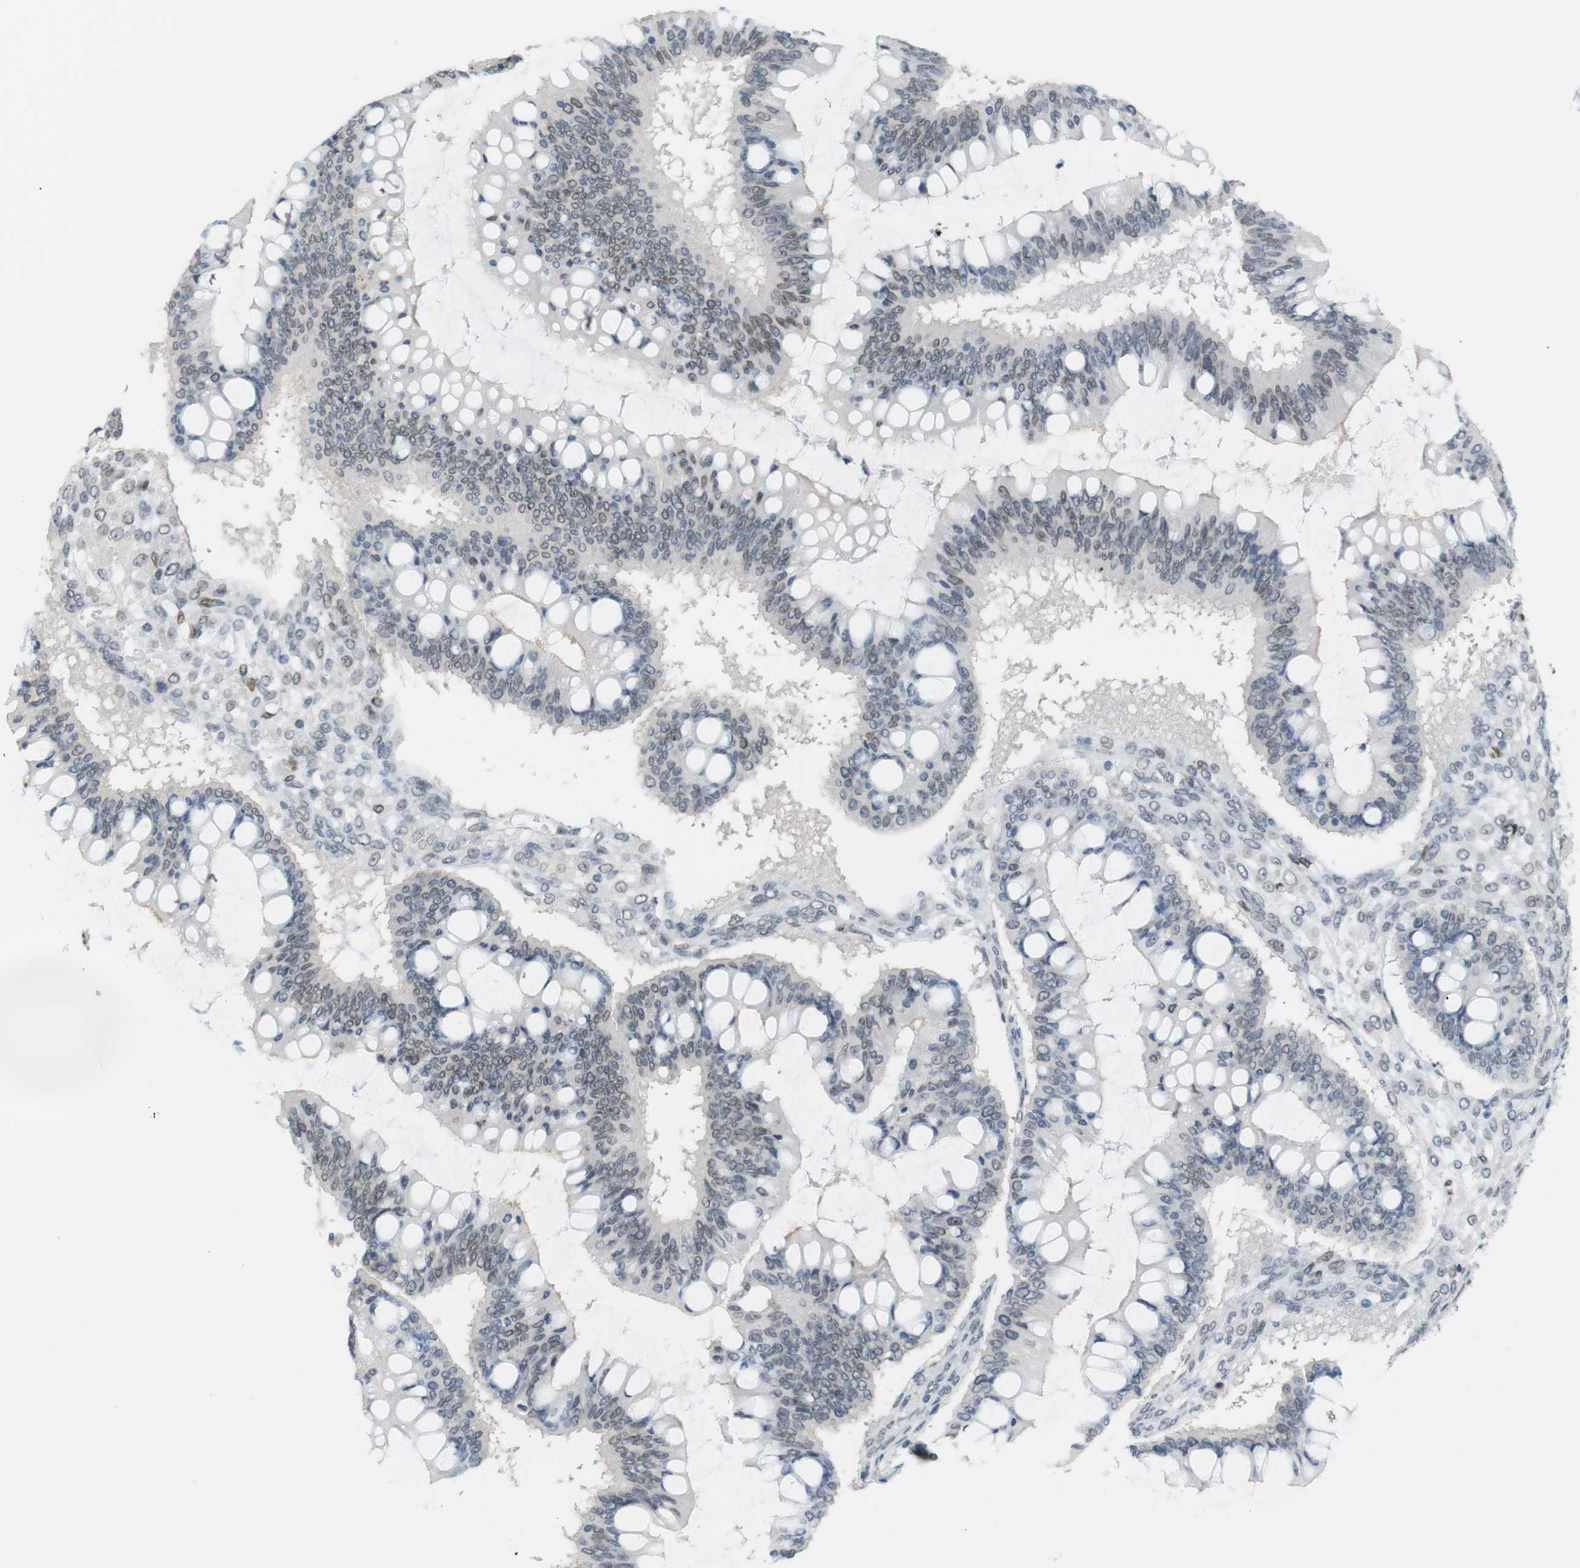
{"staining": {"intensity": "weak", "quantity": "<25%", "location": "cytoplasmic/membranous,nuclear"}, "tissue": "ovarian cancer", "cell_type": "Tumor cells", "image_type": "cancer", "snomed": [{"axis": "morphology", "description": "Cystadenocarcinoma, mucinous, NOS"}, {"axis": "topography", "description": "Ovary"}], "caption": "Micrograph shows no protein expression in tumor cells of ovarian cancer (mucinous cystadenocarcinoma) tissue. Brightfield microscopy of immunohistochemistry (IHC) stained with DAB (brown) and hematoxylin (blue), captured at high magnification.", "gene": "ARL6IP6", "patient": {"sex": "female", "age": 73}}